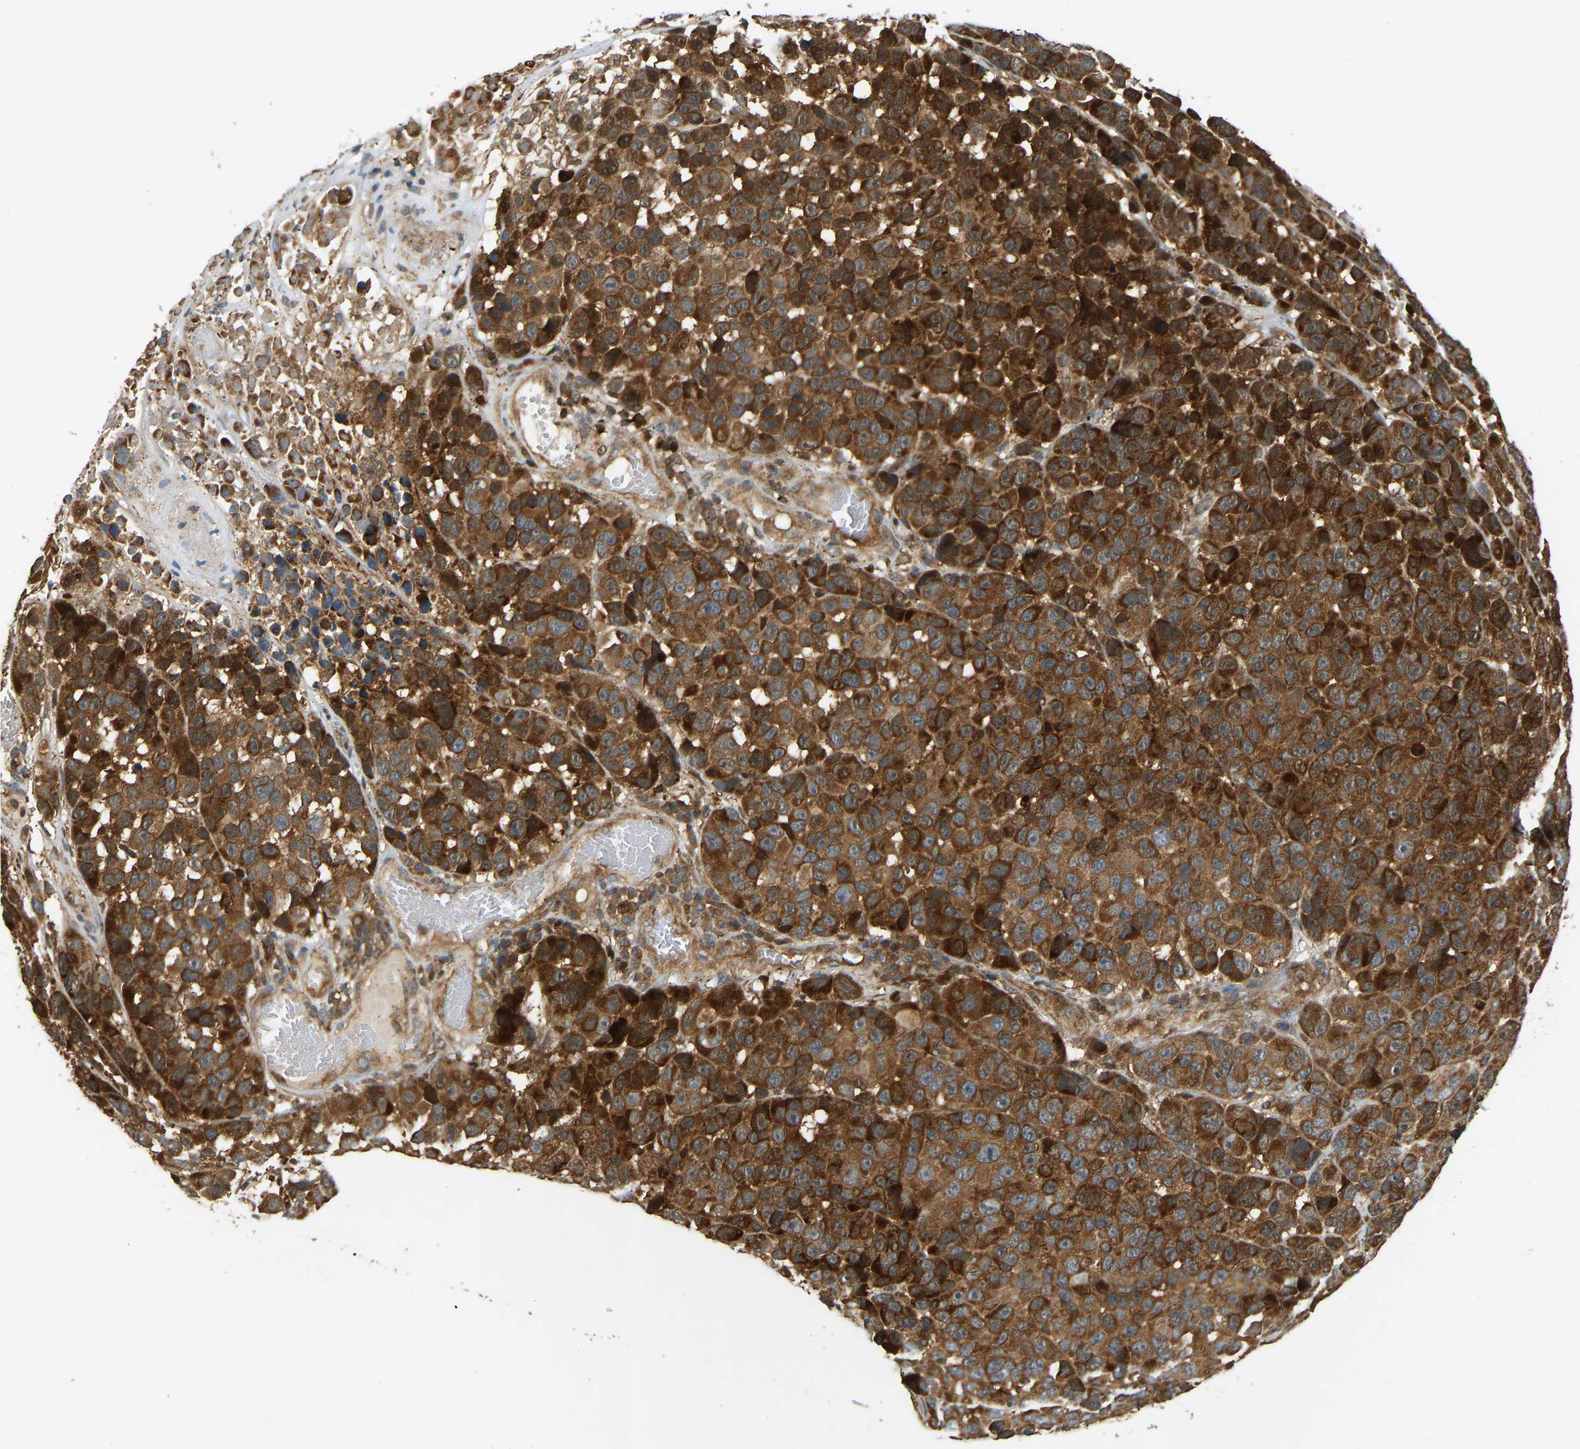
{"staining": {"intensity": "strong", "quantity": ">75%", "location": "cytoplasmic/membranous"}, "tissue": "melanoma", "cell_type": "Tumor cells", "image_type": "cancer", "snomed": [{"axis": "morphology", "description": "Malignant melanoma, NOS"}, {"axis": "topography", "description": "Skin"}], "caption": "DAB immunohistochemical staining of human malignant melanoma displays strong cytoplasmic/membranous protein positivity in approximately >75% of tumor cells. (DAB (3,3'-diaminobenzidine) IHC with brightfield microscopy, high magnification).", "gene": "GOPC", "patient": {"sex": "male", "age": 53}}